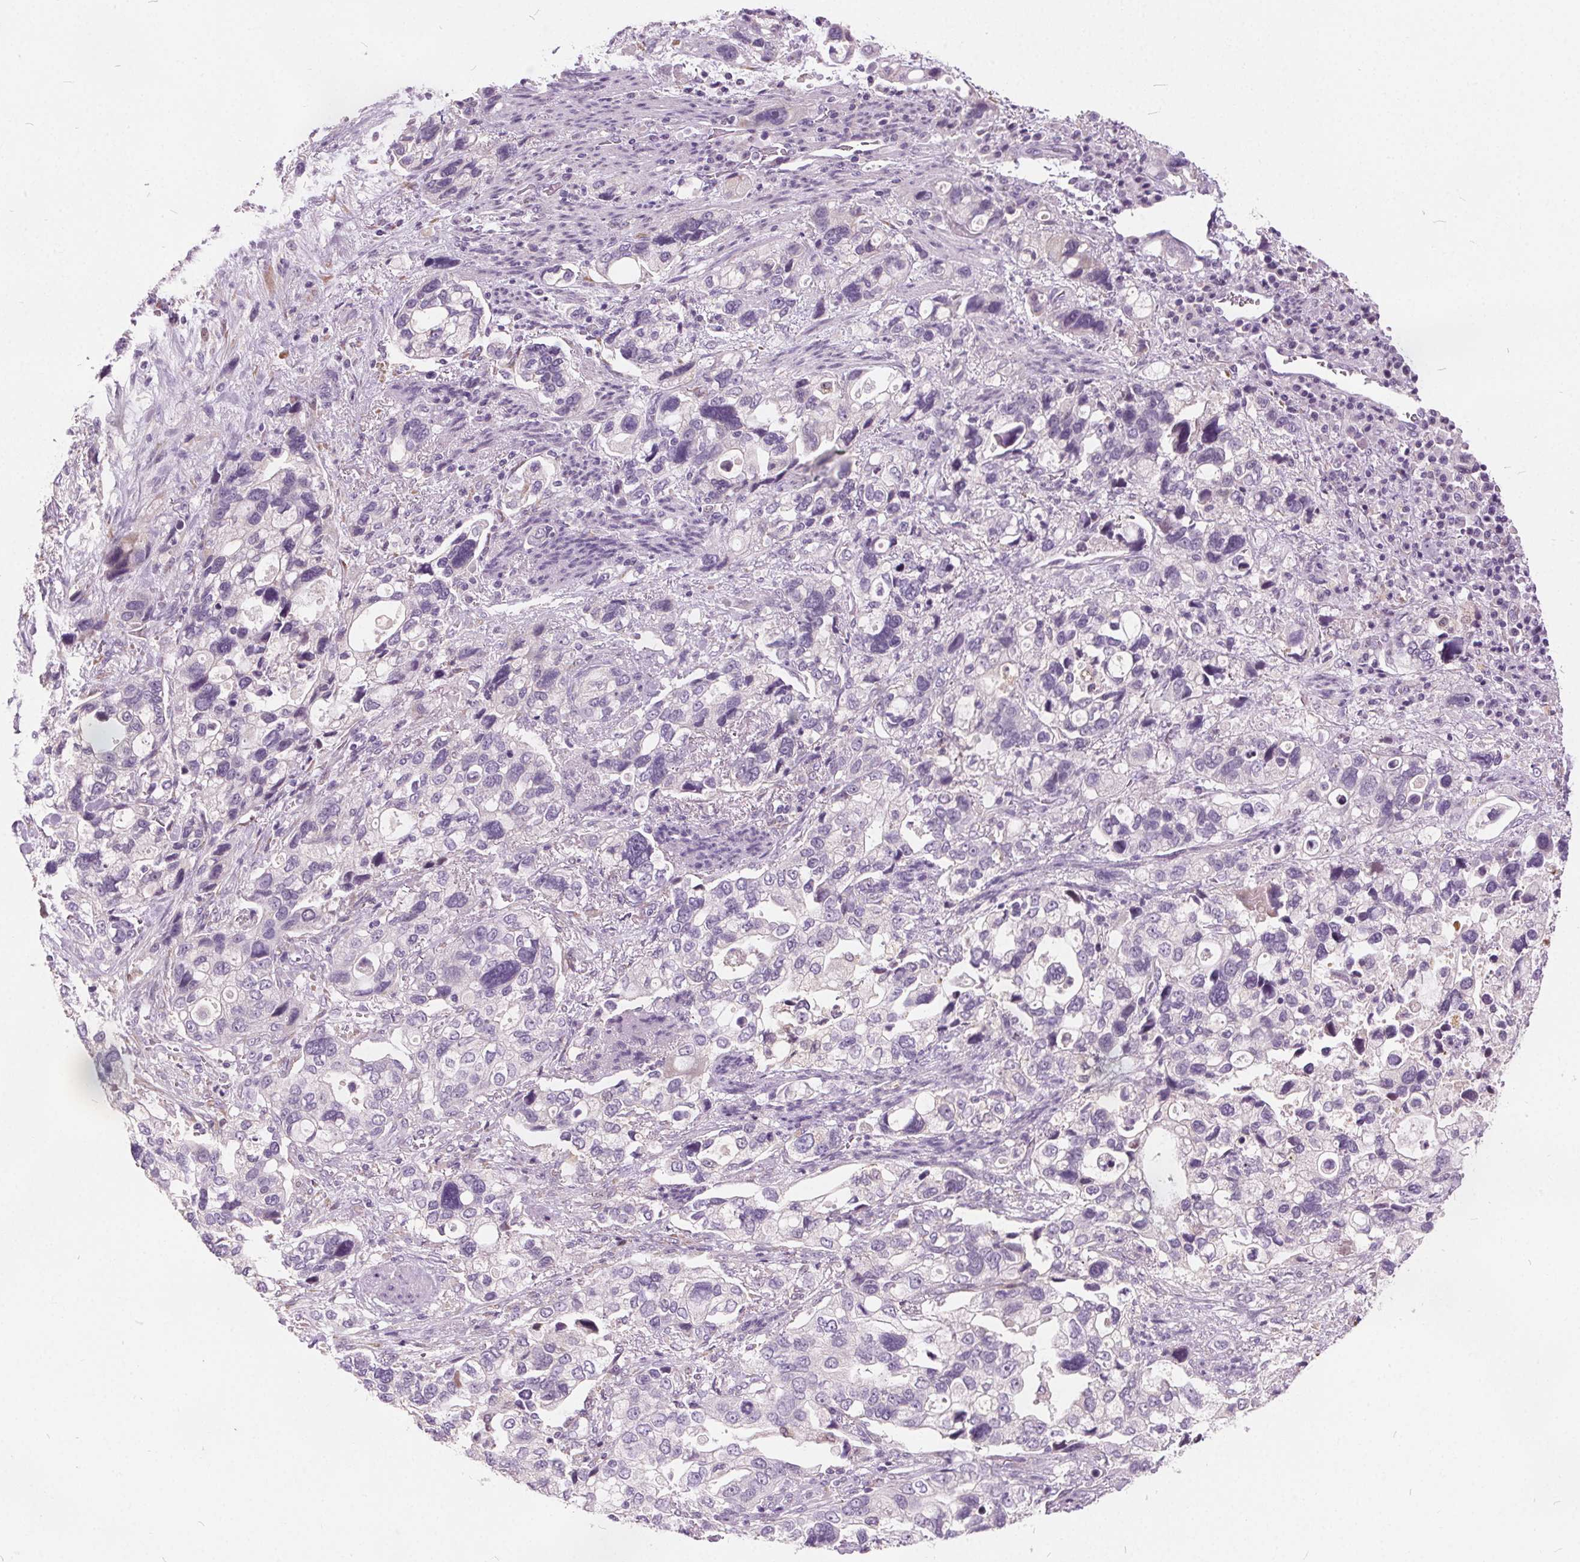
{"staining": {"intensity": "negative", "quantity": "none", "location": "none"}, "tissue": "stomach cancer", "cell_type": "Tumor cells", "image_type": "cancer", "snomed": [{"axis": "morphology", "description": "Adenocarcinoma, NOS"}, {"axis": "topography", "description": "Stomach, upper"}], "caption": "Stomach adenocarcinoma stained for a protein using IHC shows no positivity tumor cells.", "gene": "ACOX2", "patient": {"sex": "female", "age": 81}}